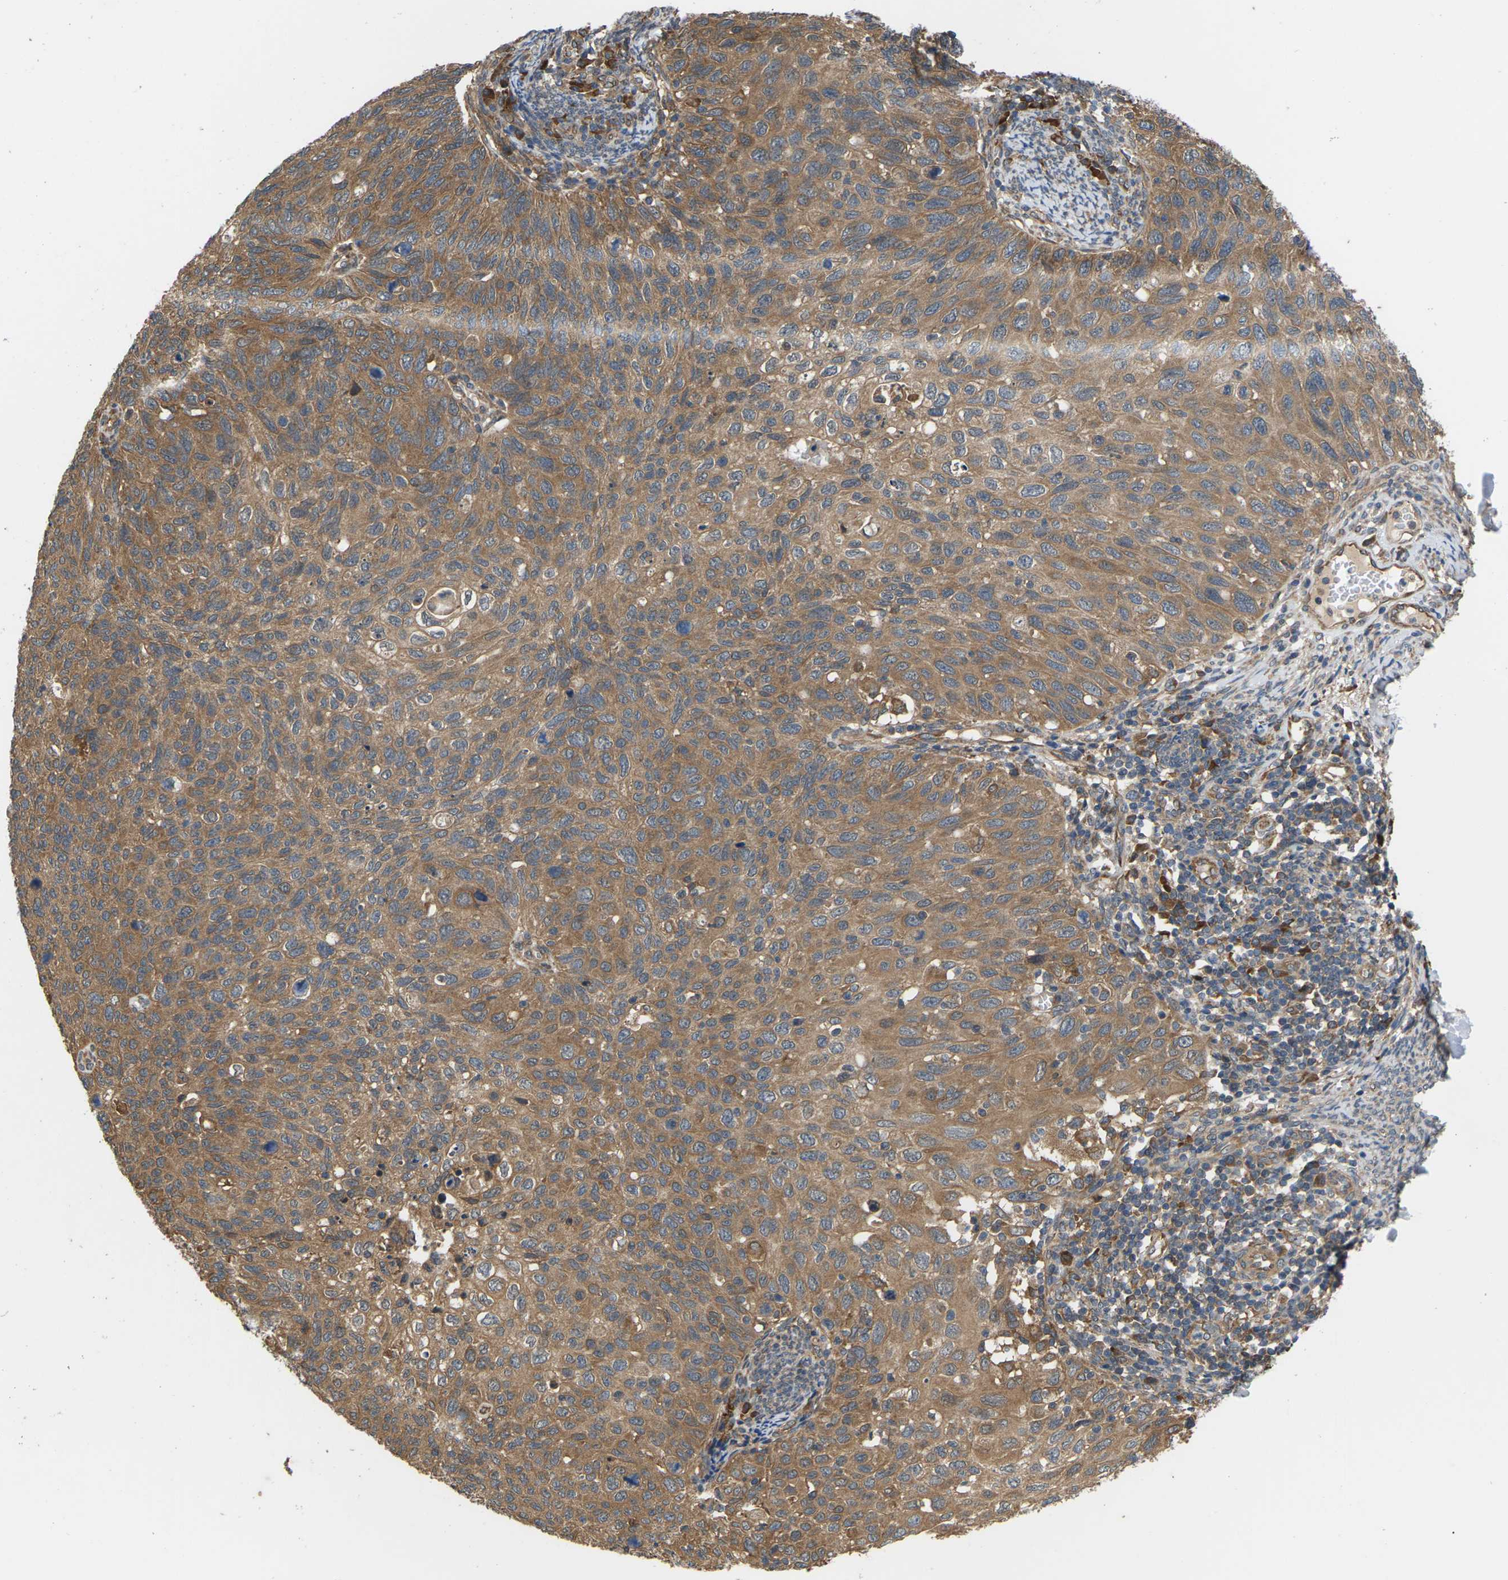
{"staining": {"intensity": "moderate", "quantity": ">75%", "location": "cytoplasmic/membranous"}, "tissue": "cervical cancer", "cell_type": "Tumor cells", "image_type": "cancer", "snomed": [{"axis": "morphology", "description": "Squamous cell carcinoma, NOS"}, {"axis": "topography", "description": "Cervix"}], "caption": "Protein analysis of cervical cancer tissue demonstrates moderate cytoplasmic/membranous staining in about >75% of tumor cells.", "gene": "NRAS", "patient": {"sex": "female", "age": 70}}